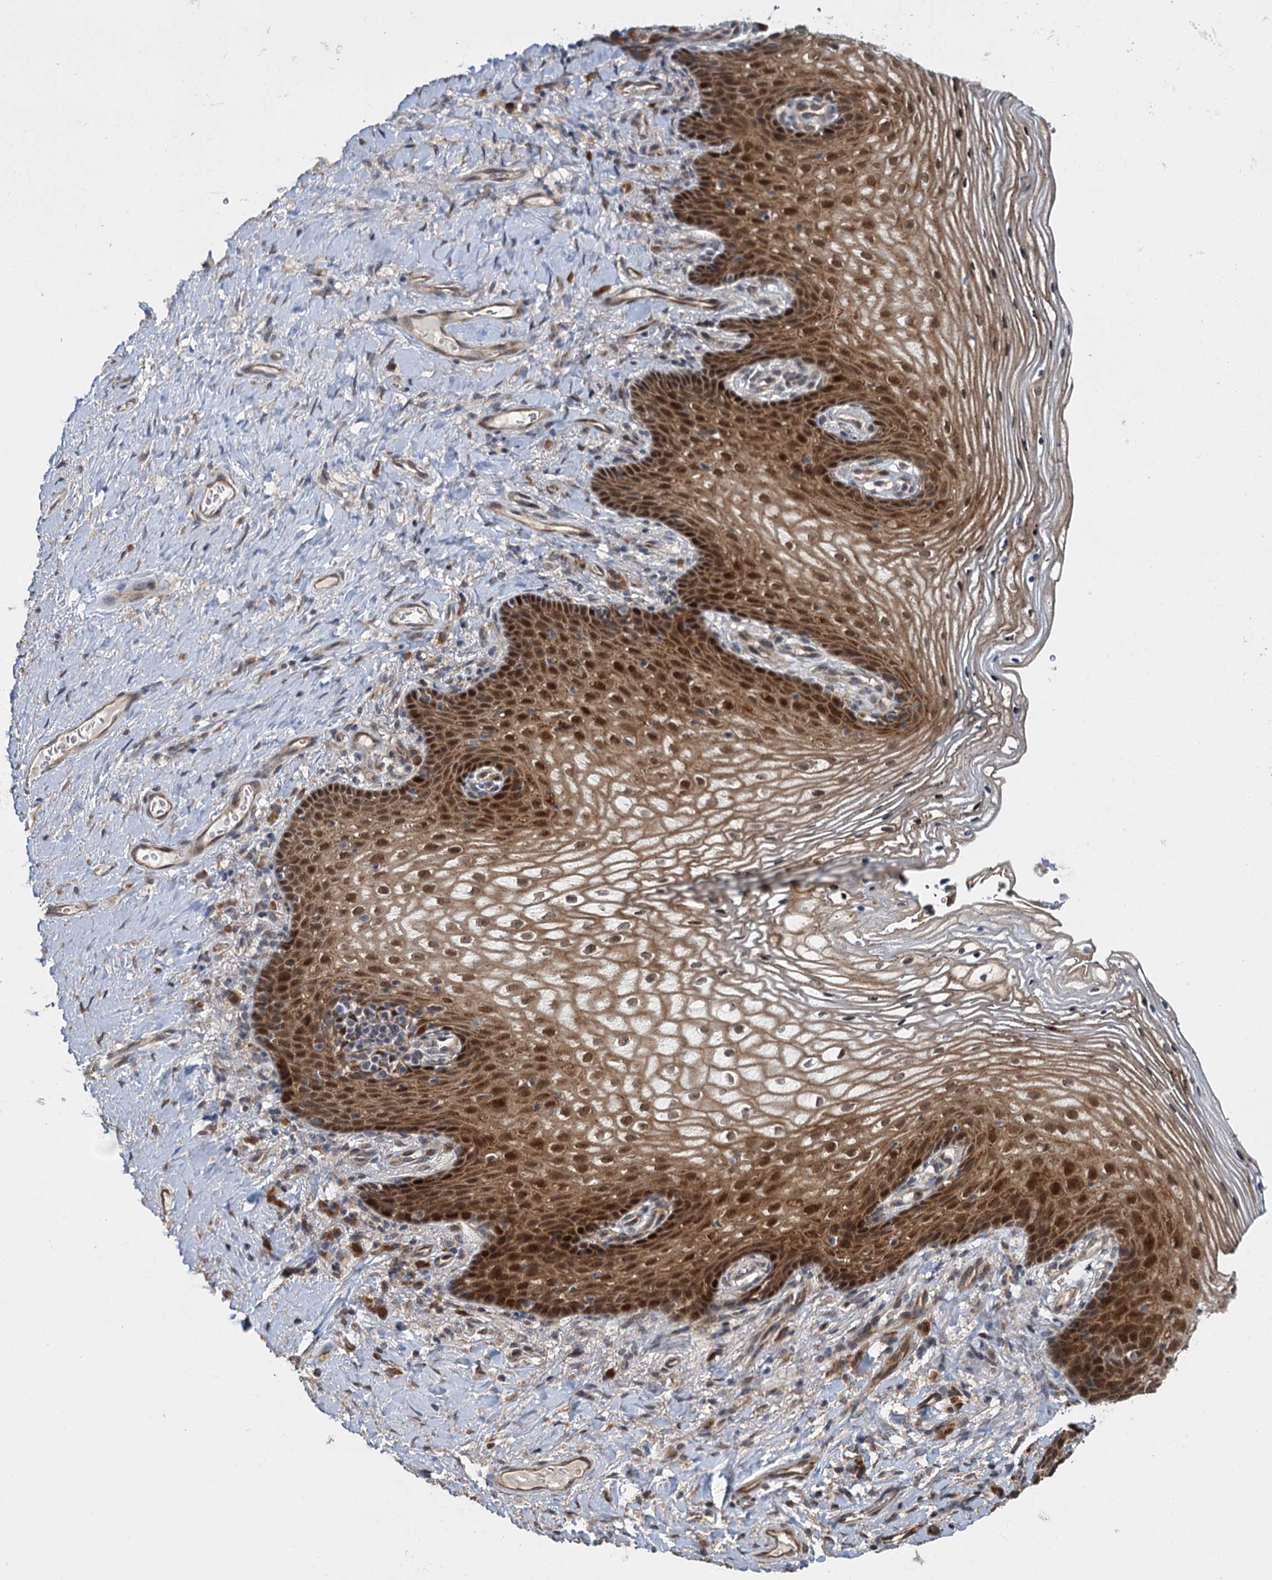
{"staining": {"intensity": "strong", "quantity": "25%-75%", "location": "cytoplasmic/membranous,nuclear"}, "tissue": "vagina", "cell_type": "Squamous epithelial cells", "image_type": "normal", "snomed": [{"axis": "morphology", "description": "Normal tissue, NOS"}, {"axis": "topography", "description": "Vagina"}], "caption": "Human vagina stained with a brown dye exhibits strong cytoplasmic/membranous,nuclear positive expression in approximately 25%-75% of squamous epithelial cells.", "gene": "KANSL2", "patient": {"sex": "female", "age": 60}}